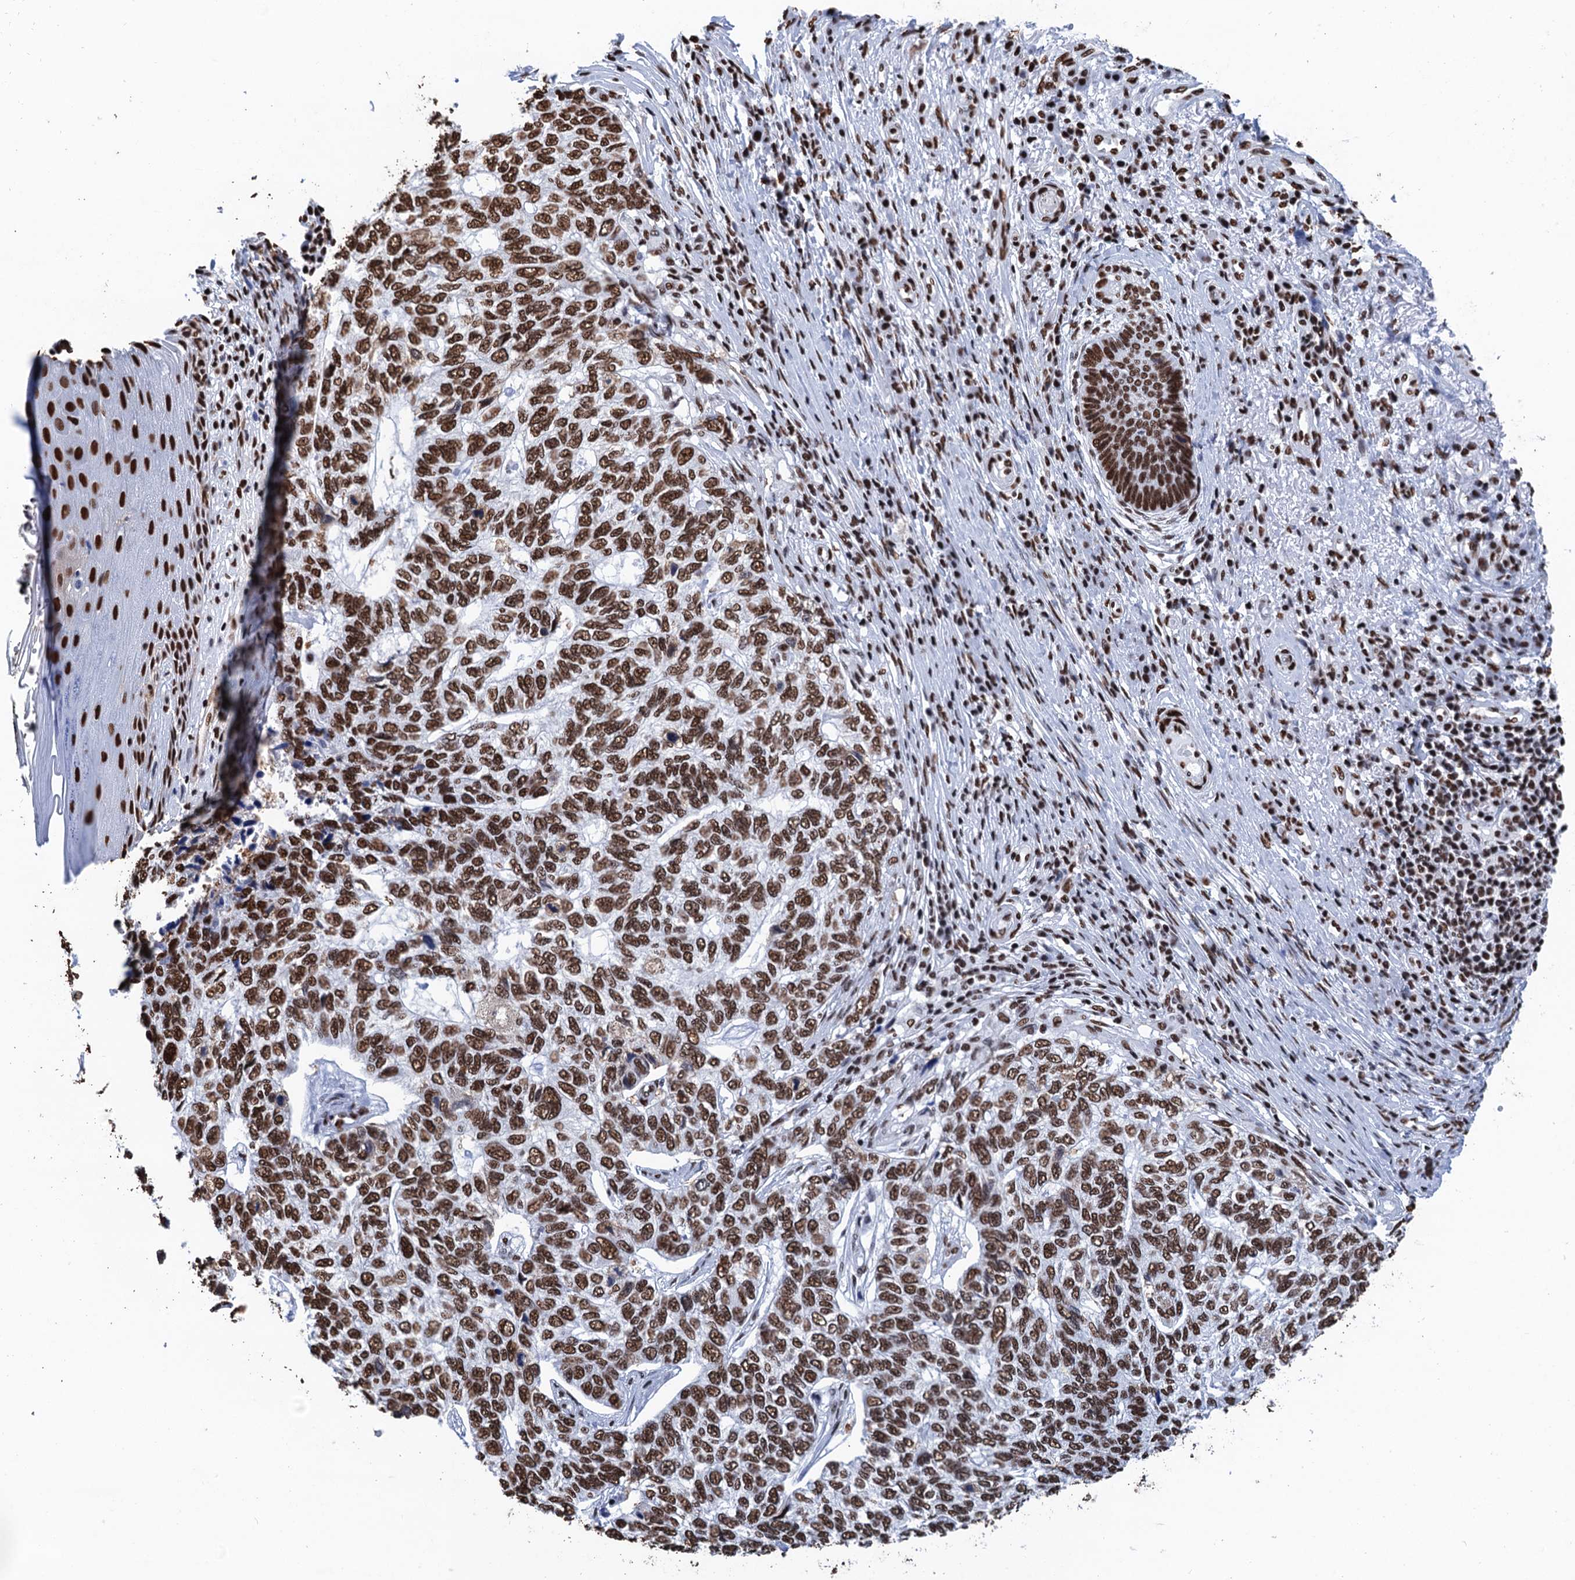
{"staining": {"intensity": "strong", "quantity": ">75%", "location": "nuclear"}, "tissue": "skin cancer", "cell_type": "Tumor cells", "image_type": "cancer", "snomed": [{"axis": "morphology", "description": "Basal cell carcinoma"}, {"axis": "topography", "description": "Skin"}], "caption": "IHC (DAB (3,3'-diaminobenzidine)) staining of human skin cancer reveals strong nuclear protein positivity in approximately >75% of tumor cells.", "gene": "UBA2", "patient": {"sex": "female", "age": 65}}